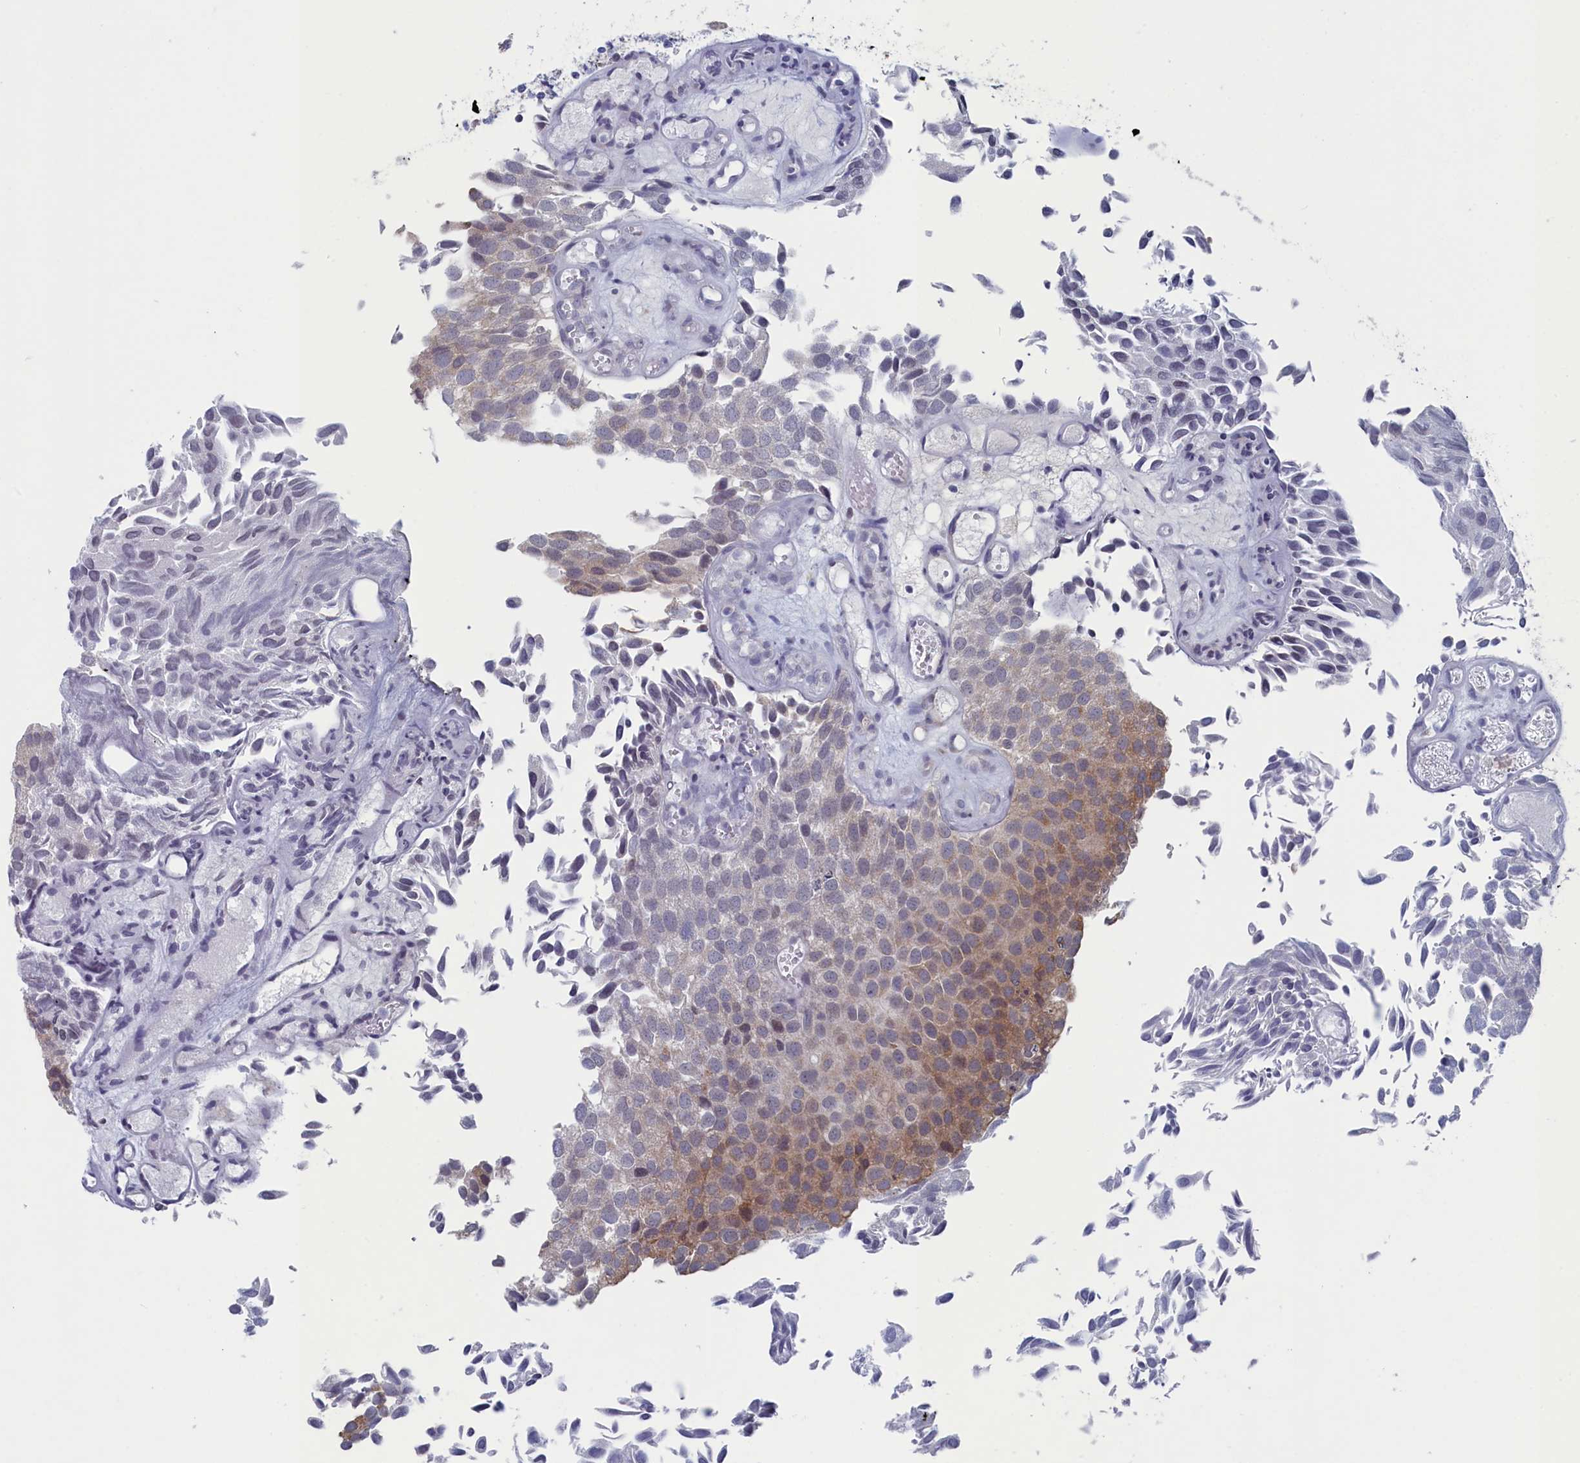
{"staining": {"intensity": "weak", "quantity": "<25%", "location": "cytoplasmic/membranous"}, "tissue": "urothelial cancer", "cell_type": "Tumor cells", "image_type": "cancer", "snomed": [{"axis": "morphology", "description": "Urothelial carcinoma, Low grade"}, {"axis": "topography", "description": "Urinary bladder"}], "caption": "This image is of urothelial cancer stained with immunohistochemistry to label a protein in brown with the nuclei are counter-stained blue. There is no positivity in tumor cells. (Brightfield microscopy of DAB (3,3'-diaminobenzidine) immunohistochemistry at high magnification).", "gene": "WDR76", "patient": {"sex": "male", "age": 89}}